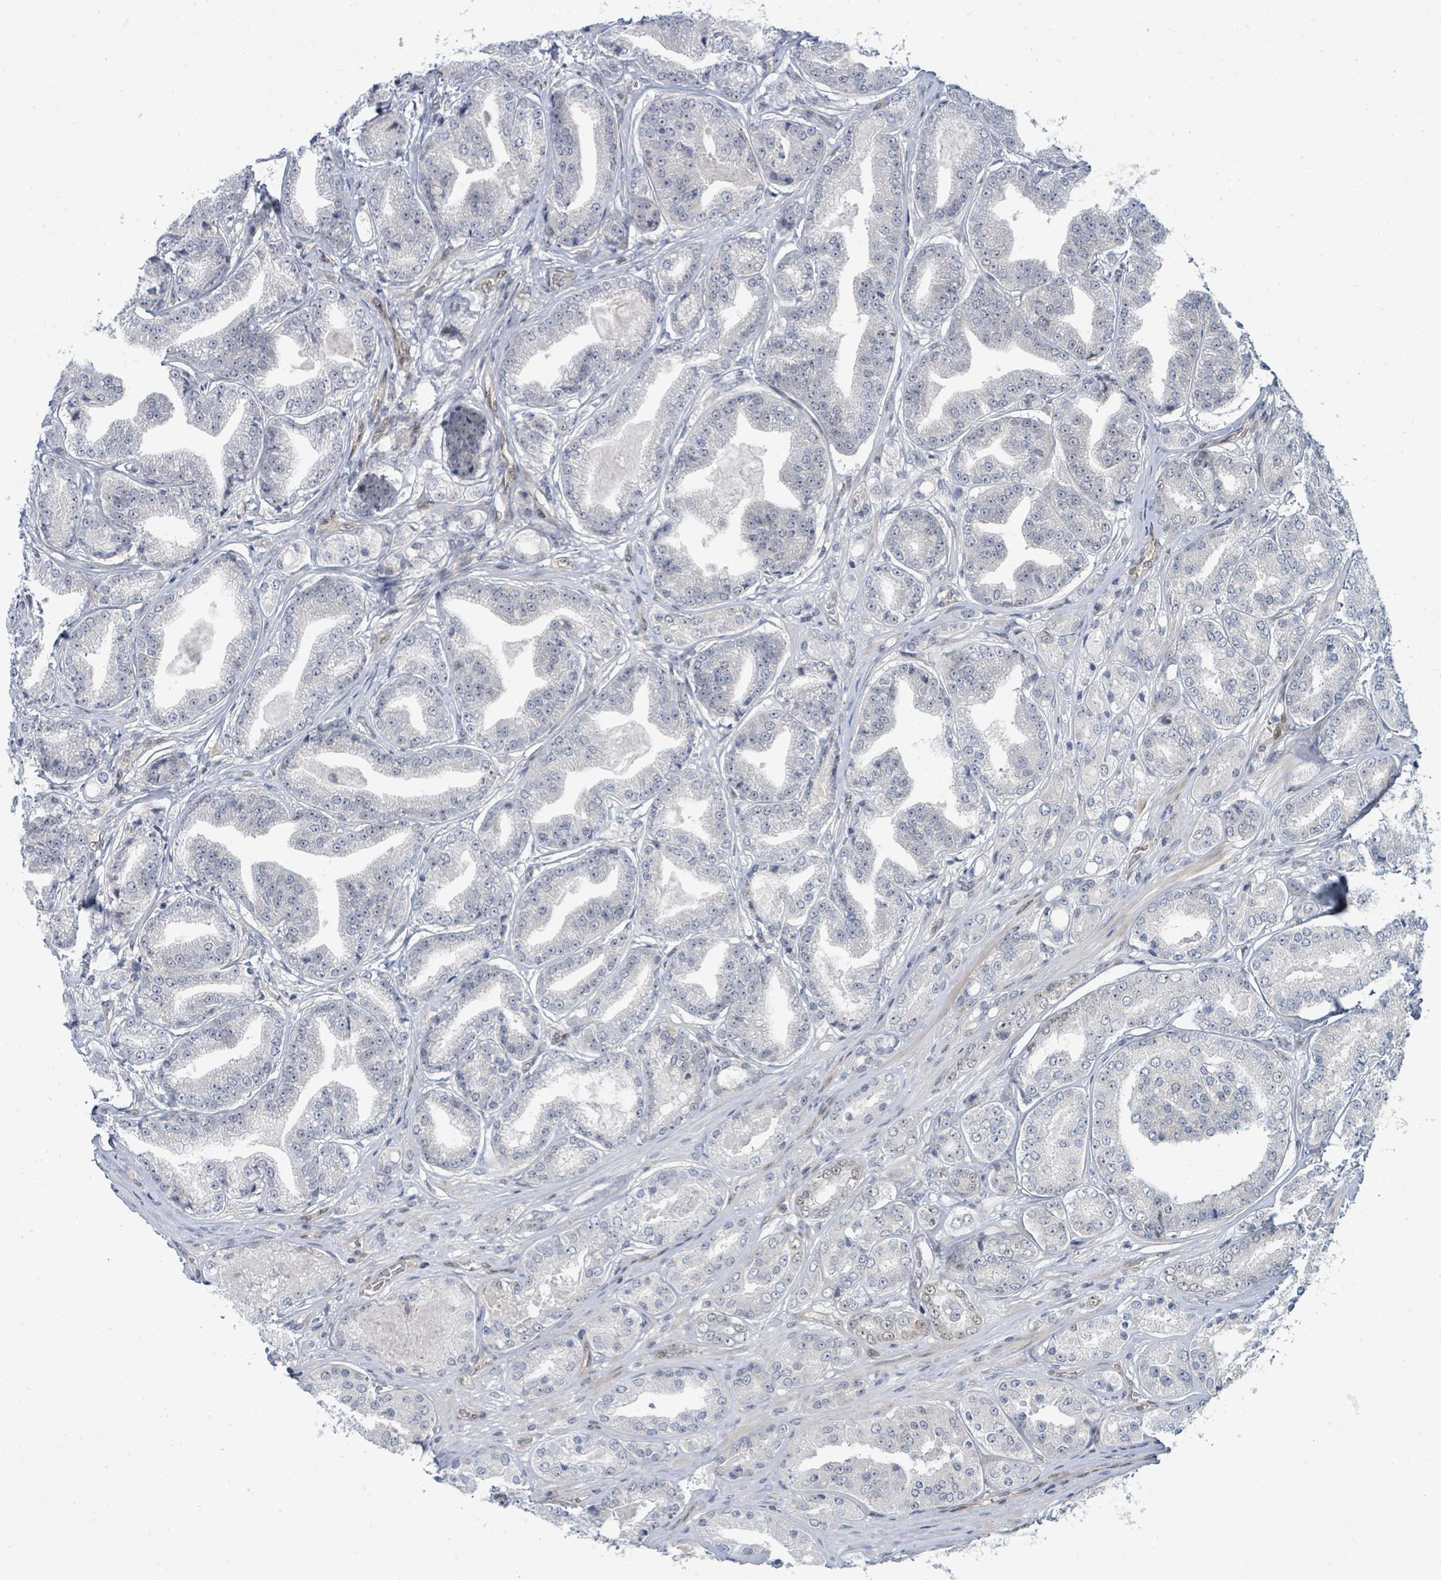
{"staining": {"intensity": "moderate", "quantity": "<25%", "location": "nuclear"}, "tissue": "prostate cancer", "cell_type": "Tumor cells", "image_type": "cancer", "snomed": [{"axis": "morphology", "description": "Adenocarcinoma, High grade"}, {"axis": "topography", "description": "Prostate"}], "caption": "Tumor cells reveal low levels of moderate nuclear staining in about <25% of cells in adenocarcinoma (high-grade) (prostate).", "gene": "SUMO4", "patient": {"sex": "male", "age": 63}}